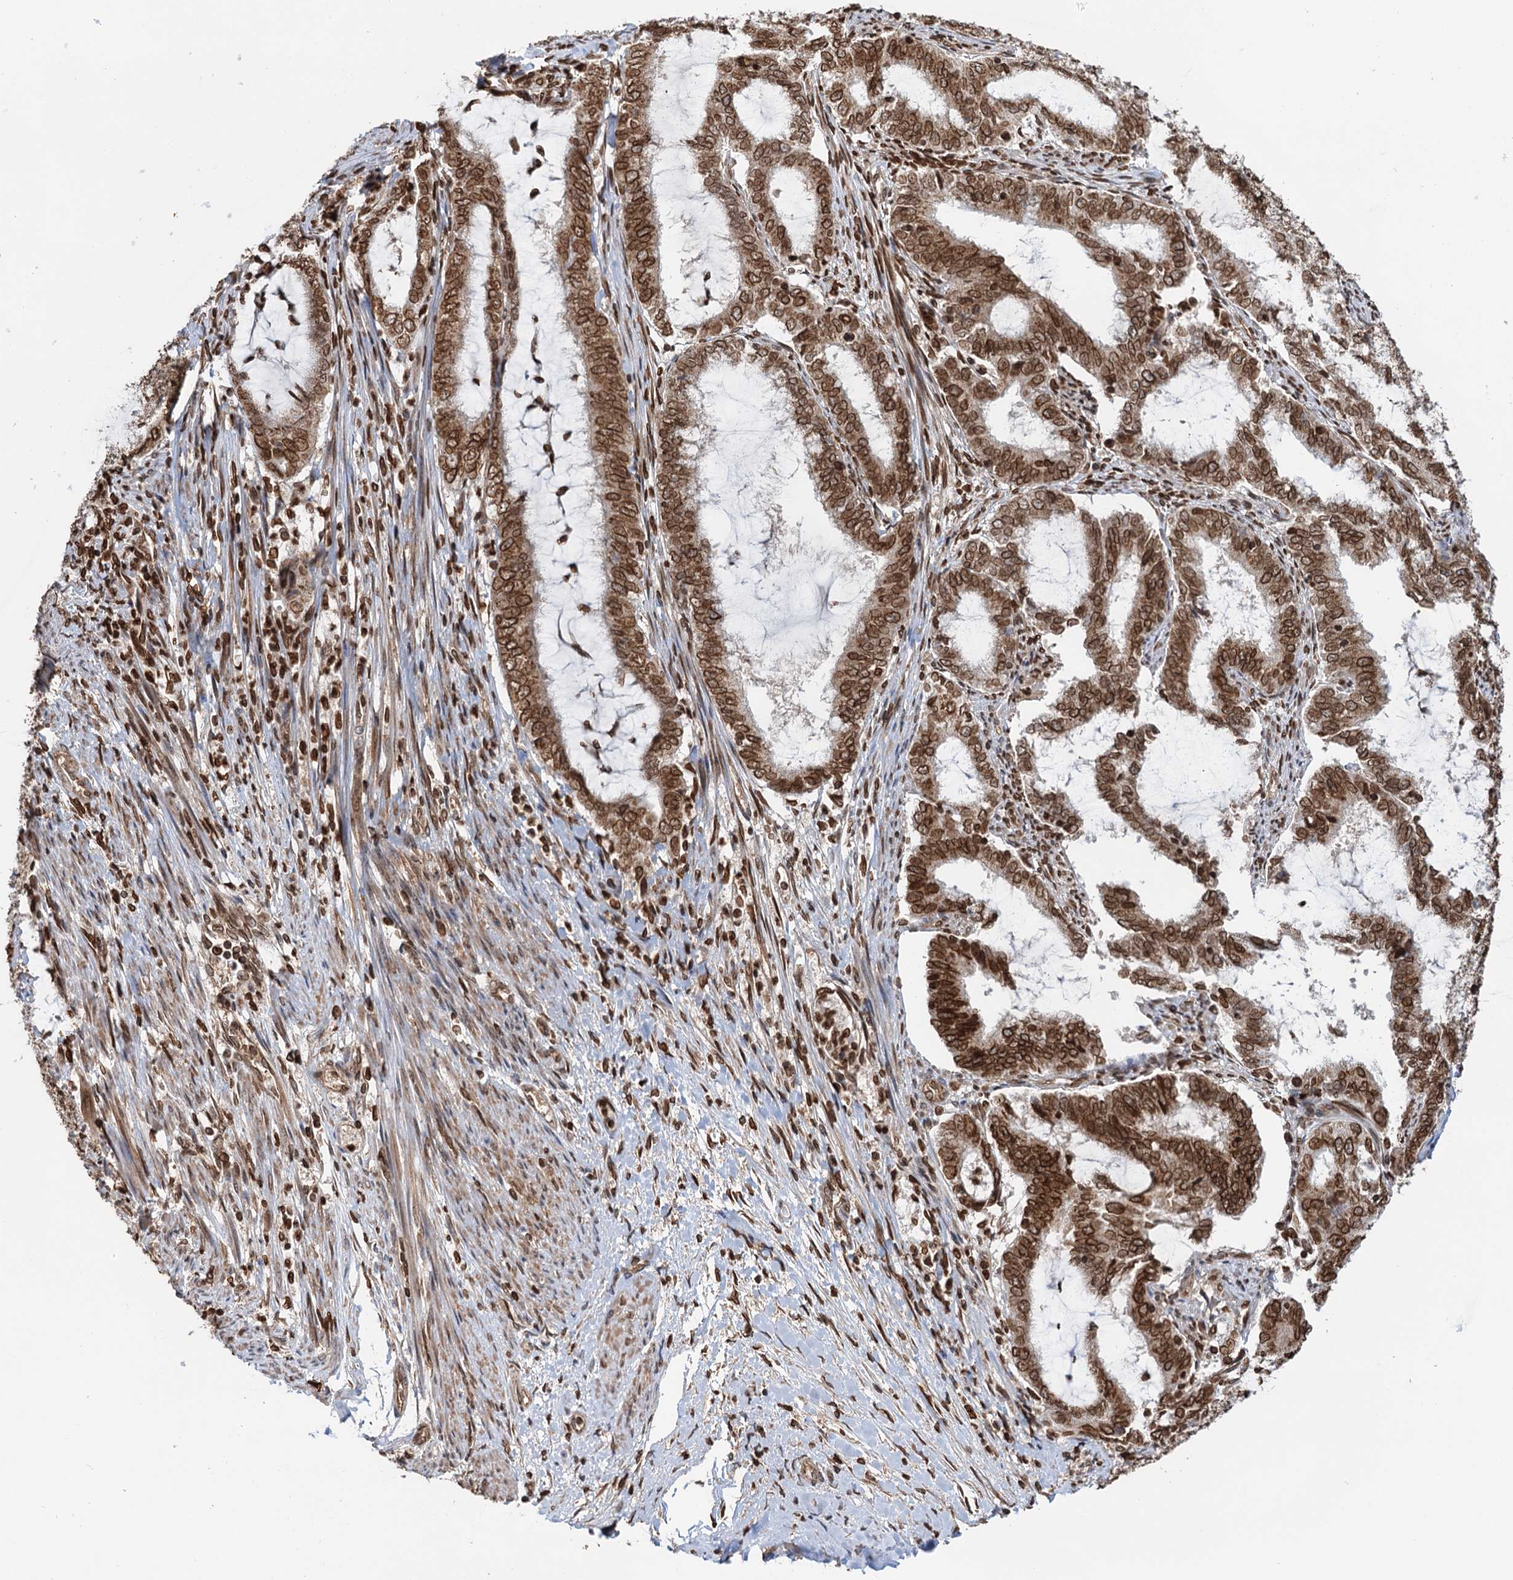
{"staining": {"intensity": "strong", "quantity": ">75%", "location": "cytoplasmic/membranous,nuclear"}, "tissue": "endometrial cancer", "cell_type": "Tumor cells", "image_type": "cancer", "snomed": [{"axis": "morphology", "description": "Adenocarcinoma, NOS"}, {"axis": "topography", "description": "Endometrium"}], "caption": "Immunohistochemistry (IHC) (DAB (3,3'-diaminobenzidine)) staining of human endometrial cancer shows strong cytoplasmic/membranous and nuclear protein expression in about >75% of tumor cells.", "gene": "ZC3H13", "patient": {"sex": "female", "age": 51}}